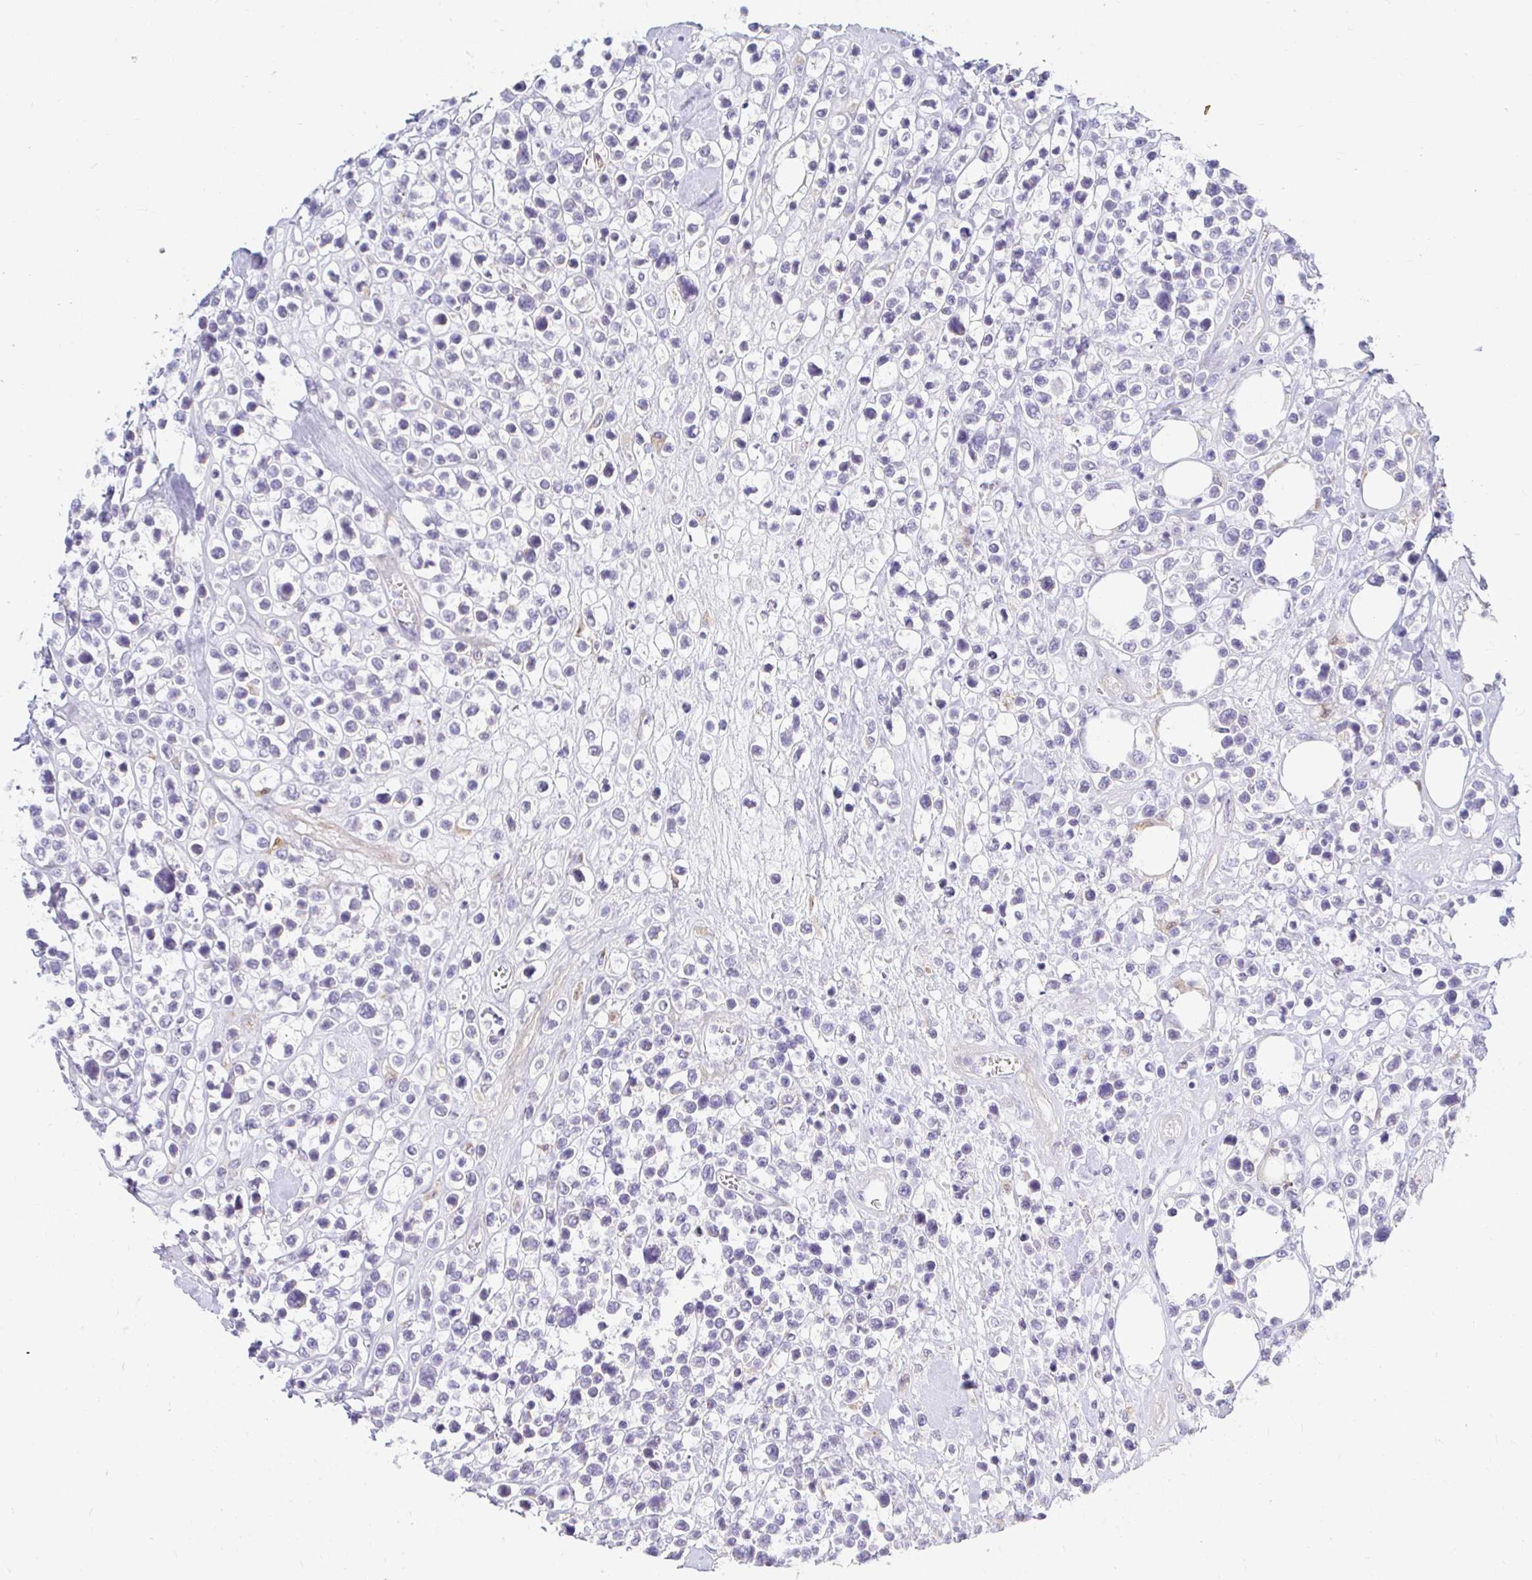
{"staining": {"intensity": "negative", "quantity": "none", "location": "none"}, "tissue": "lymphoma", "cell_type": "Tumor cells", "image_type": "cancer", "snomed": [{"axis": "morphology", "description": "Malignant lymphoma, non-Hodgkin's type, Low grade"}, {"axis": "topography", "description": "Lymph node"}], "caption": "High power microscopy image of an IHC image of malignant lymphoma, non-Hodgkin's type (low-grade), revealing no significant expression in tumor cells.", "gene": "OR51D1", "patient": {"sex": "male", "age": 60}}